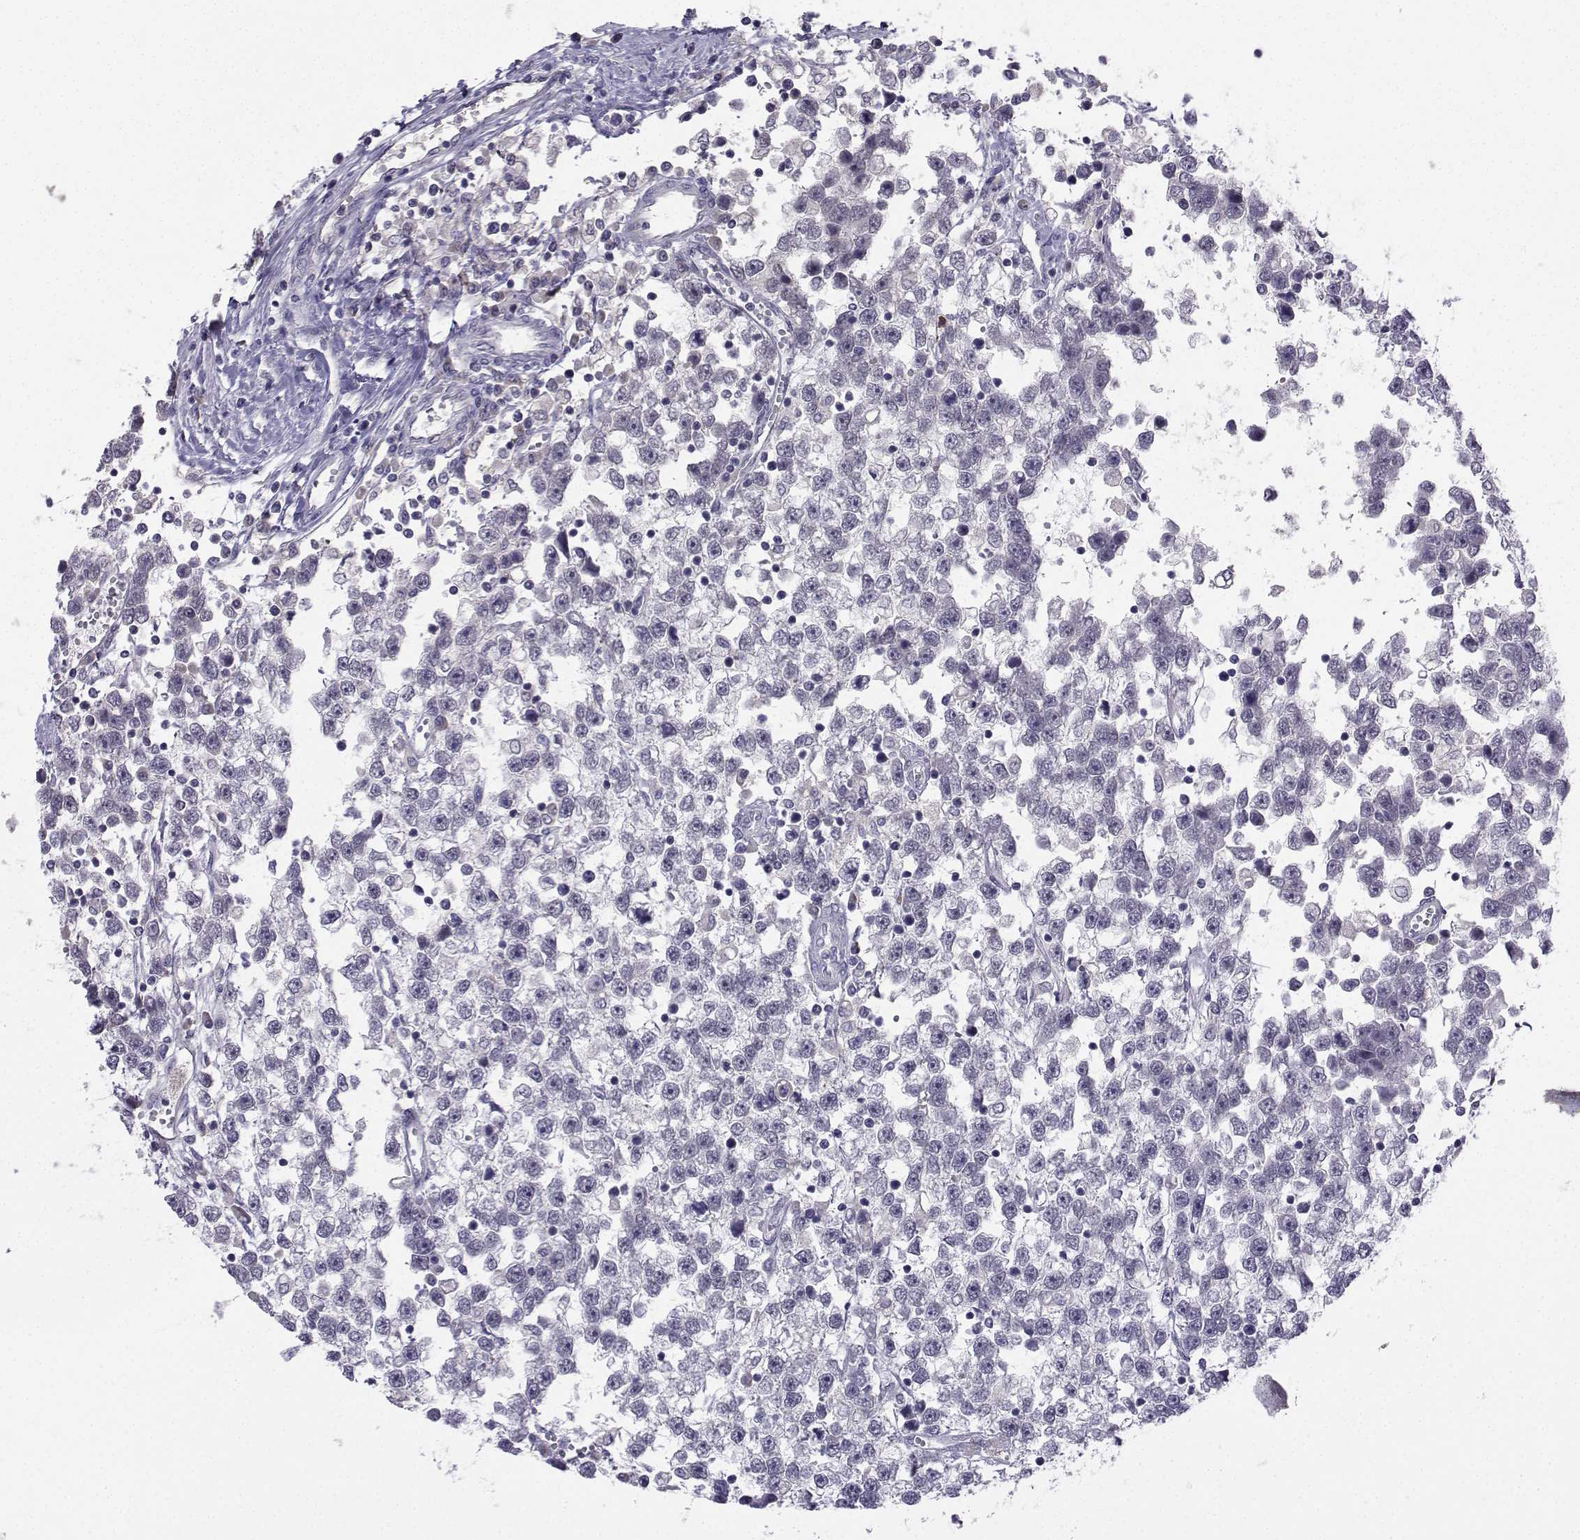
{"staining": {"intensity": "negative", "quantity": "none", "location": "none"}, "tissue": "testis cancer", "cell_type": "Tumor cells", "image_type": "cancer", "snomed": [{"axis": "morphology", "description": "Seminoma, NOS"}, {"axis": "topography", "description": "Testis"}], "caption": "DAB (3,3'-diaminobenzidine) immunohistochemical staining of seminoma (testis) demonstrates no significant expression in tumor cells.", "gene": "CALY", "patient": {"sex": "male", "age": 34}}